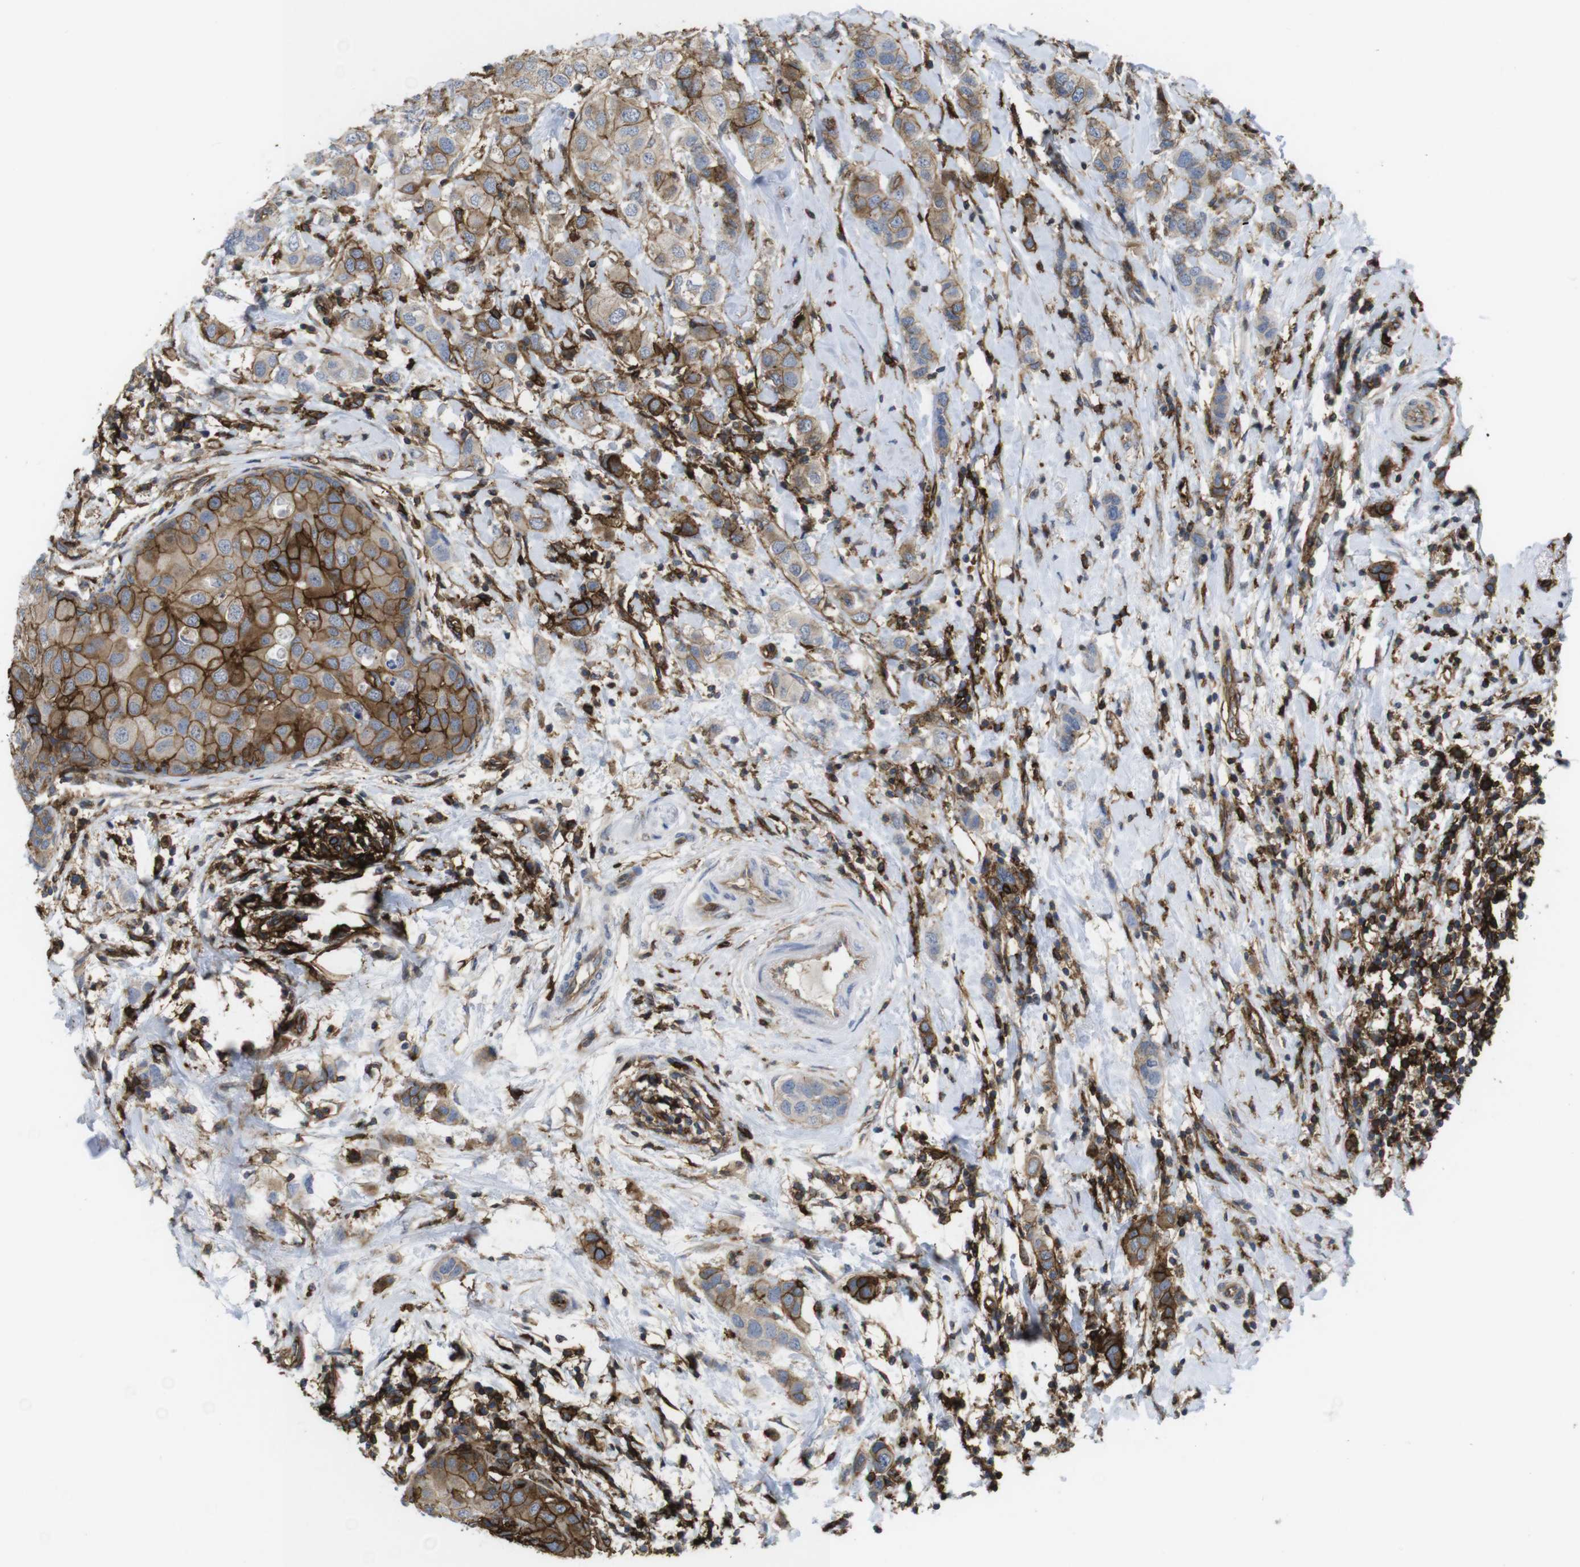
{"staining": {"intensity": "strong", "quantity": ">75%", "location": "cytoplasmic/membranous"}, "tissue": "breast cancer", "cell_type": "Tumor cells", "image_type": "cancer", "snomed": [{"axis": "morphology", "description": "Duct carcinoma"}, {"axis": "topography", "description": "Breast"}], "caption": "DAB (3,3'-diaminobenzidine) immunohistochemical staining of human breast cancer shows strong cytoplasmic/membranous protein positivity in approximately >75% of tumor cells.", "gene": "CCR6", "patient": {"sex": "female", "age": 50}}